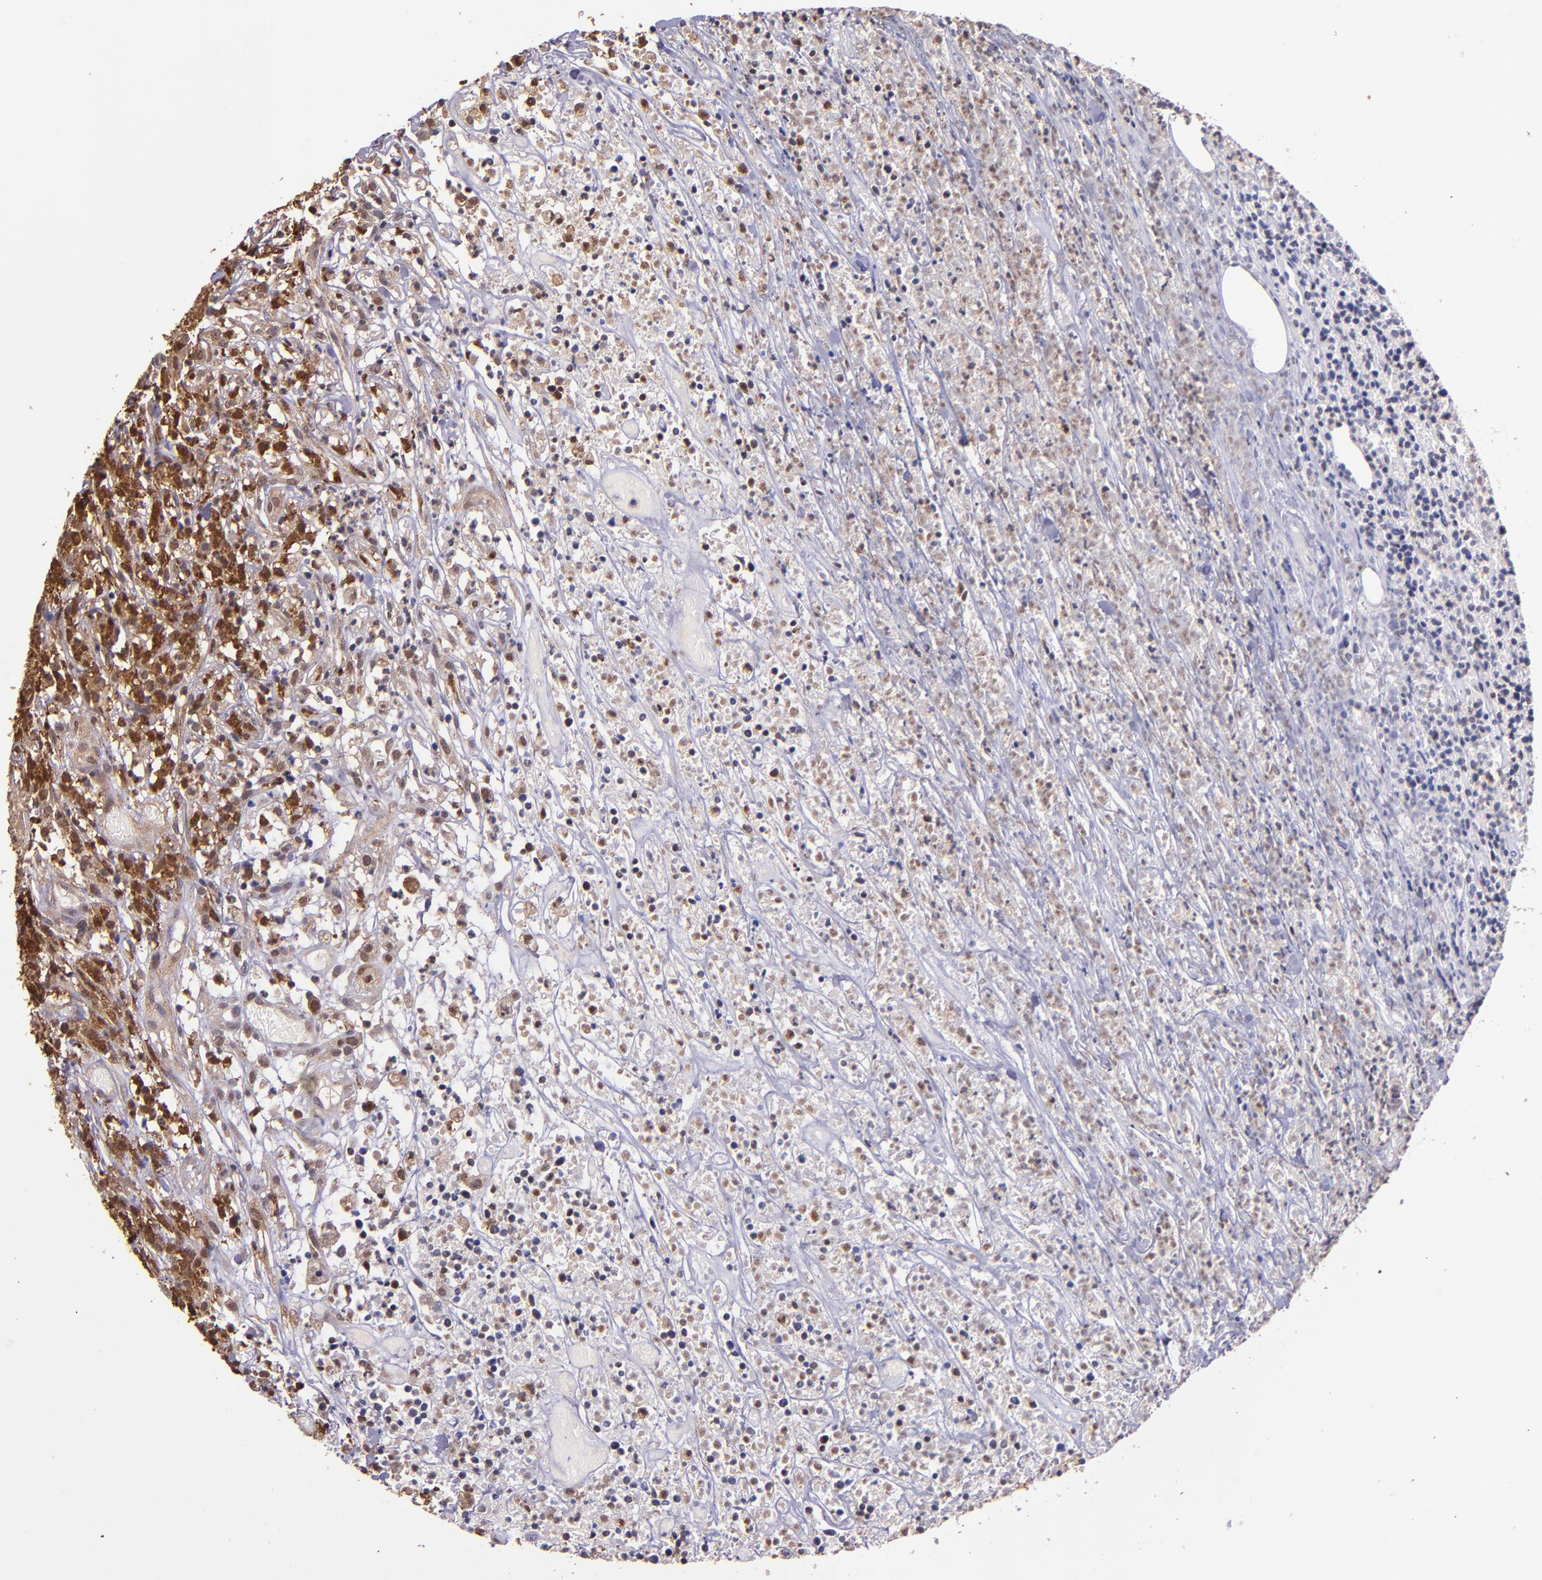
{"staining": {"intensity": "strong", "quantity": "25%-75%", "location": "cytoplasmic/membranous,nuclear"}, "tissue": "lymphoma", "cell_type": "Tumor cells", "image_type": "cancer", "snomed": [{"axis": "morphology", "description": "Malignant lymphoma, non-Hodgkin's type, High grade"}, {"axis": "topography", "description": "Lymph node"}], "caption": "This is a photomicrograph of immunohistochemistry staining of lymphoma, which shows strong staining in the cytoplasmic/membranous and nuclear of tumor cells.", "gene": "STAT6", "patient": {"sex": "female", "age": 73}}